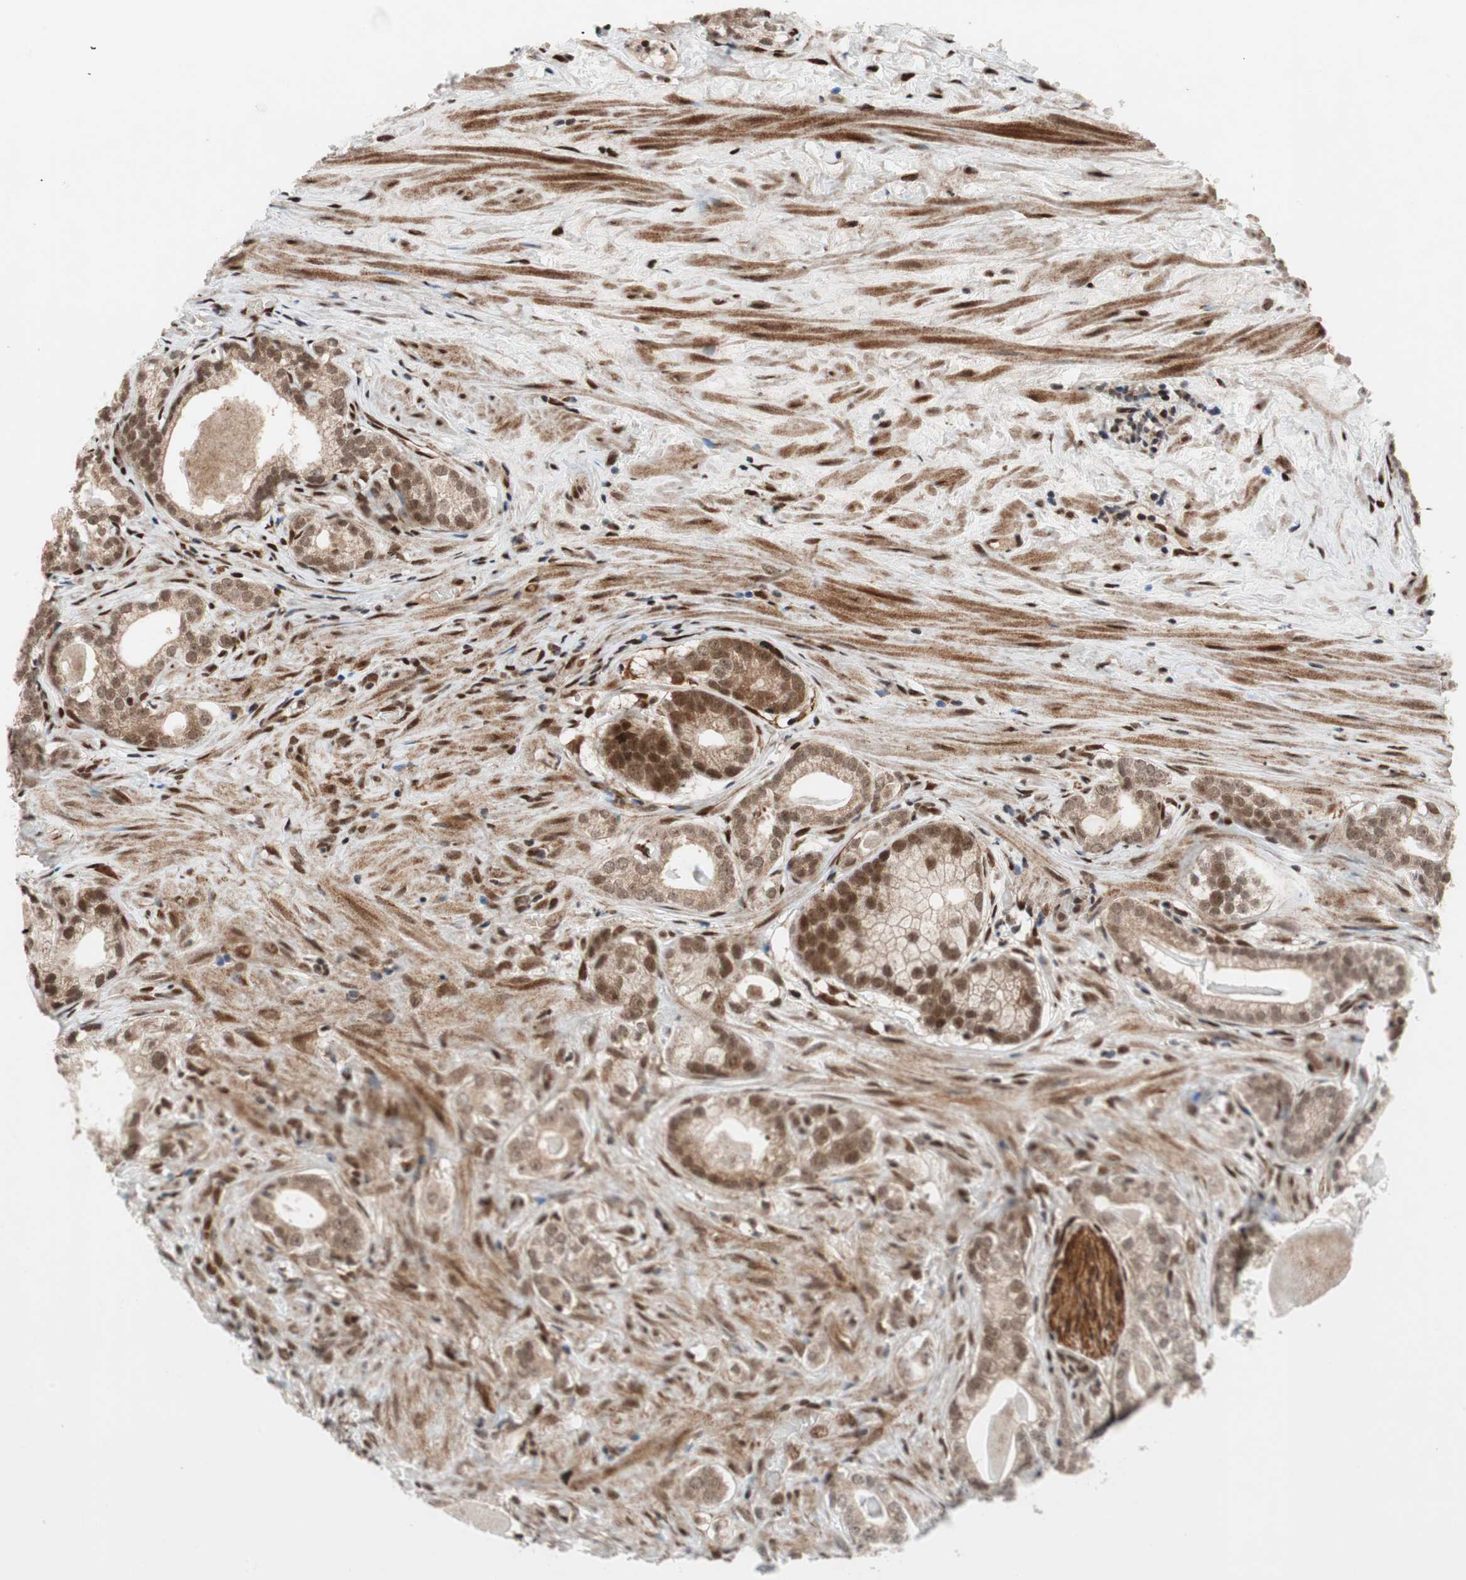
{"staining": {"intensity": "moderate", "quantity": ">75%", "location": "cytoplasmic/membranous,nuclear"}, "tissue": "prostate cancer", "cell_type": "Tumor cells", "image_type": "cancer", "snomed": [{"axis": "morphology", "description": "Adenocarcinoma, Low grade"}, {"axis": "topography", "description": "Prostate"}], "caption": "A medium amount of moderate cytoplasmic/membranous and nuclear staining is appreciated in approximately >75% of tumor cells in prostate cancer (adenocarcinoma (low-grade)) tissue.", "gene": "TCF12", "patient": {"sex": "male", "age": 59}}